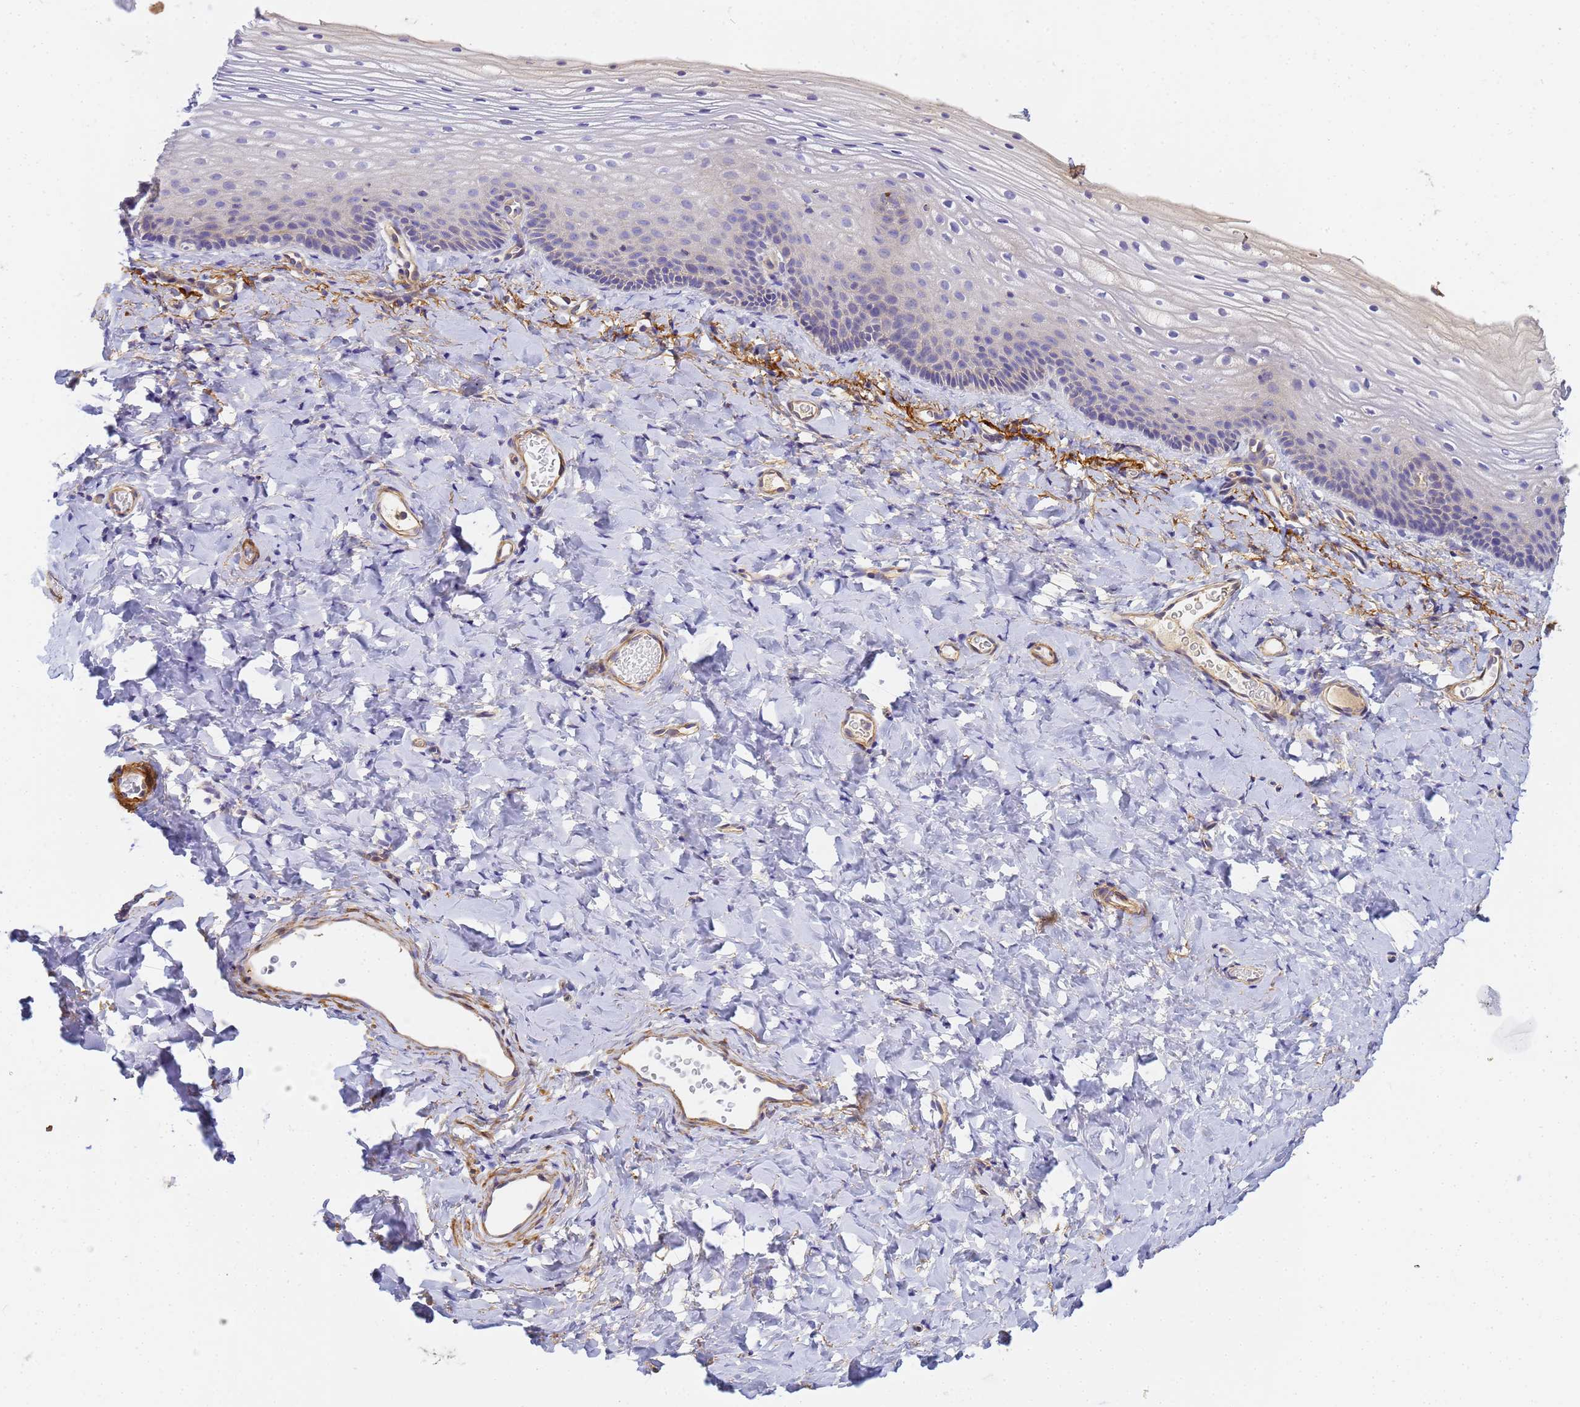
{"staining": {"intensity": "negative", "quantity": "none", "location": "none"}, "tissue": "vagina", "cell_type": "Squamous epithelial cells", "image_type": "normal", "snomed": [{"axis": "morphology", "description": "Normal tissue, NOS"}, {"axis": "topography", "description": "Vagina"}], "caption": "This is a image of IHC staining of unremarkable vagina, which shows no staining in squamous epithelial cells.", "gene": "MYL10", "patient": {"sex": "female", "age": 60}}